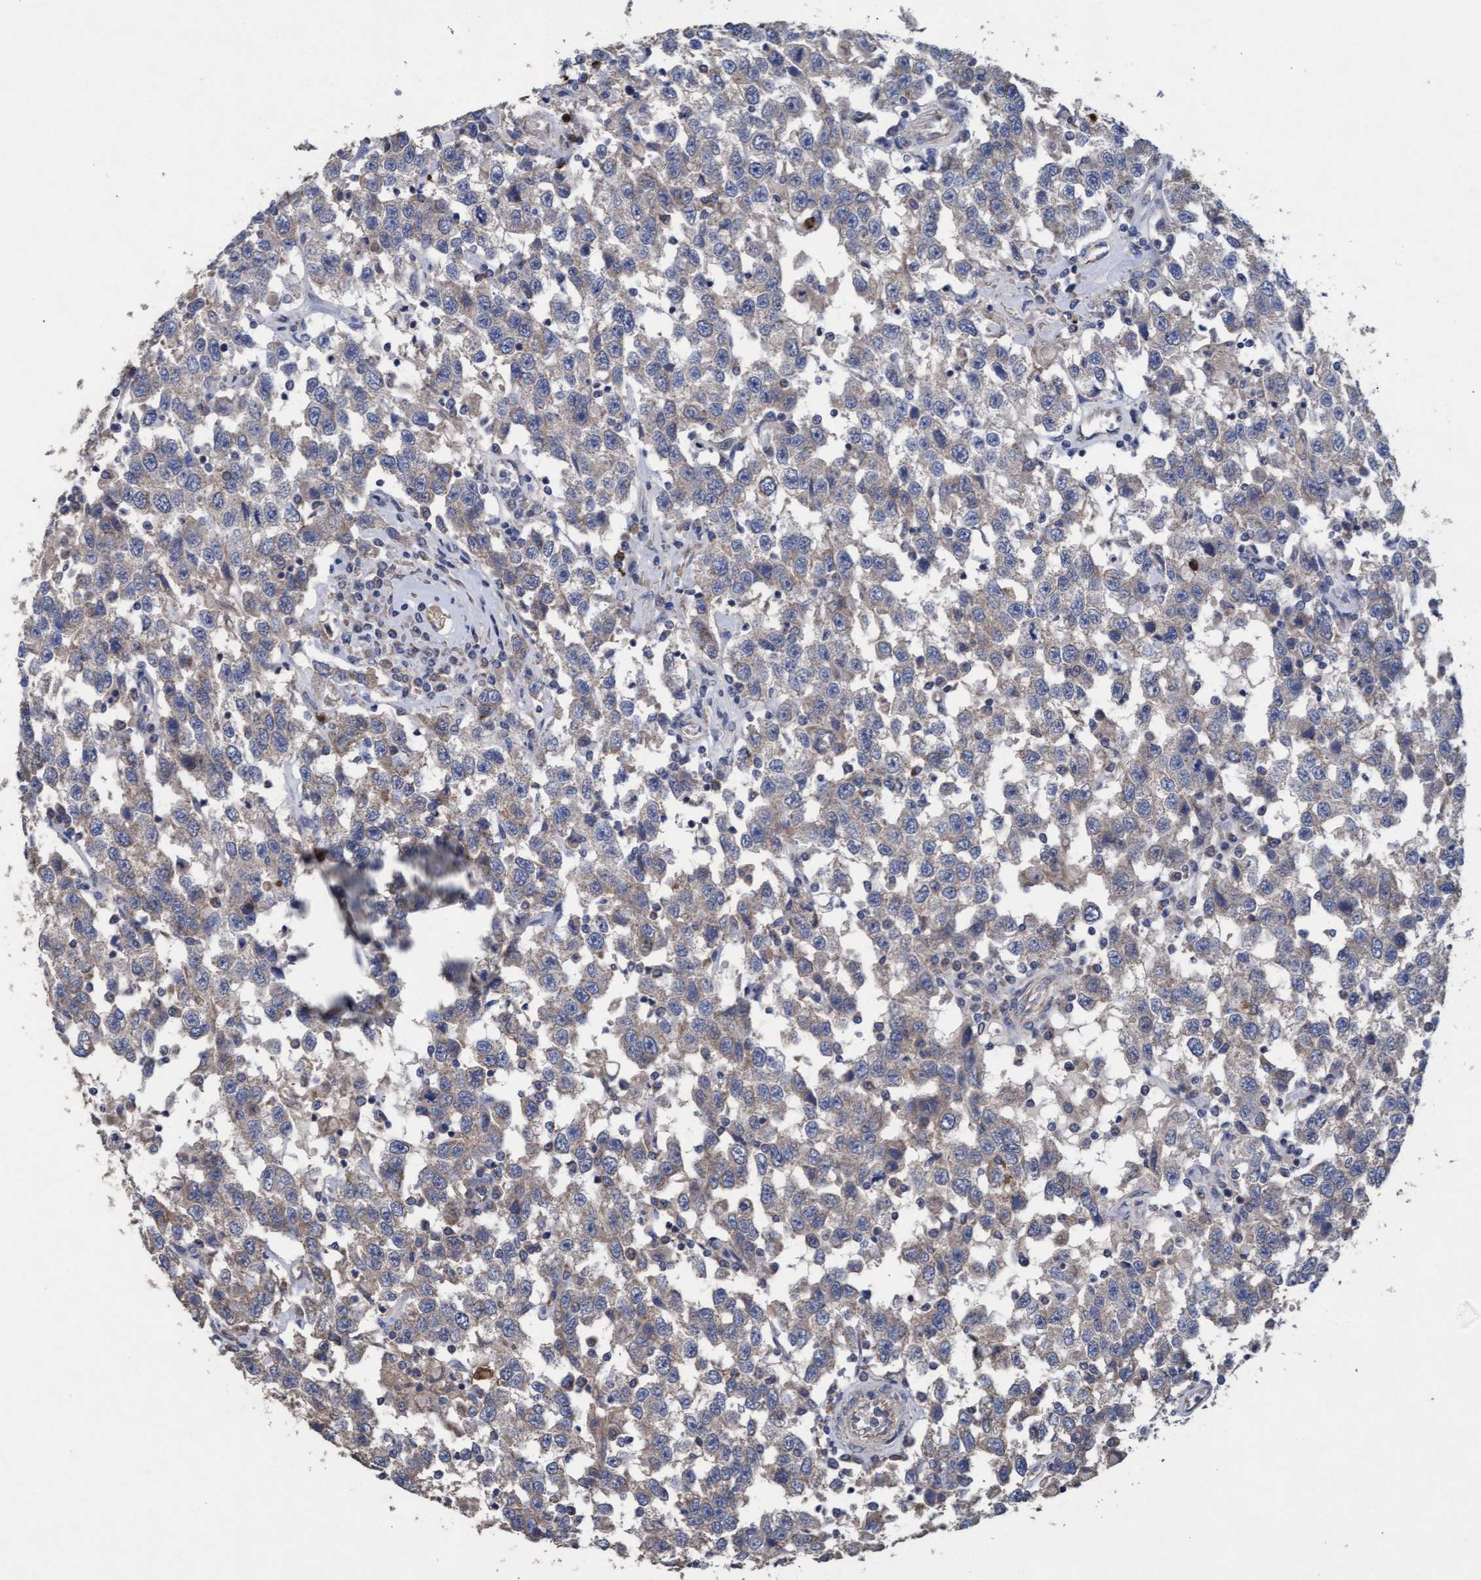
{"staining": {"intensity": "weak", "quantity": "25%-75%", "location": "cytoplasmic/membranous"}, "tissue": "testis cancer", "cell_type": "Tumor cells", "image_type": "cancer", "snomed": [{"axis": "morphology", "description": "Seminoma, NOS"}, {"axis": "topography", "description": "Testis"}], "caption": "Immunohistochemistry (IHC) micrograph of neoplastic tissue: human seminoma (testis) stained using IHC exhibits low levels of weak protein expression localized specifically in the cytoplasmic/membranous of tumor cells, appearing as a cytoplasmic/membranous brown color.", "gene": "MRPL38", "patient": {"sex": "male", "age": 41}}